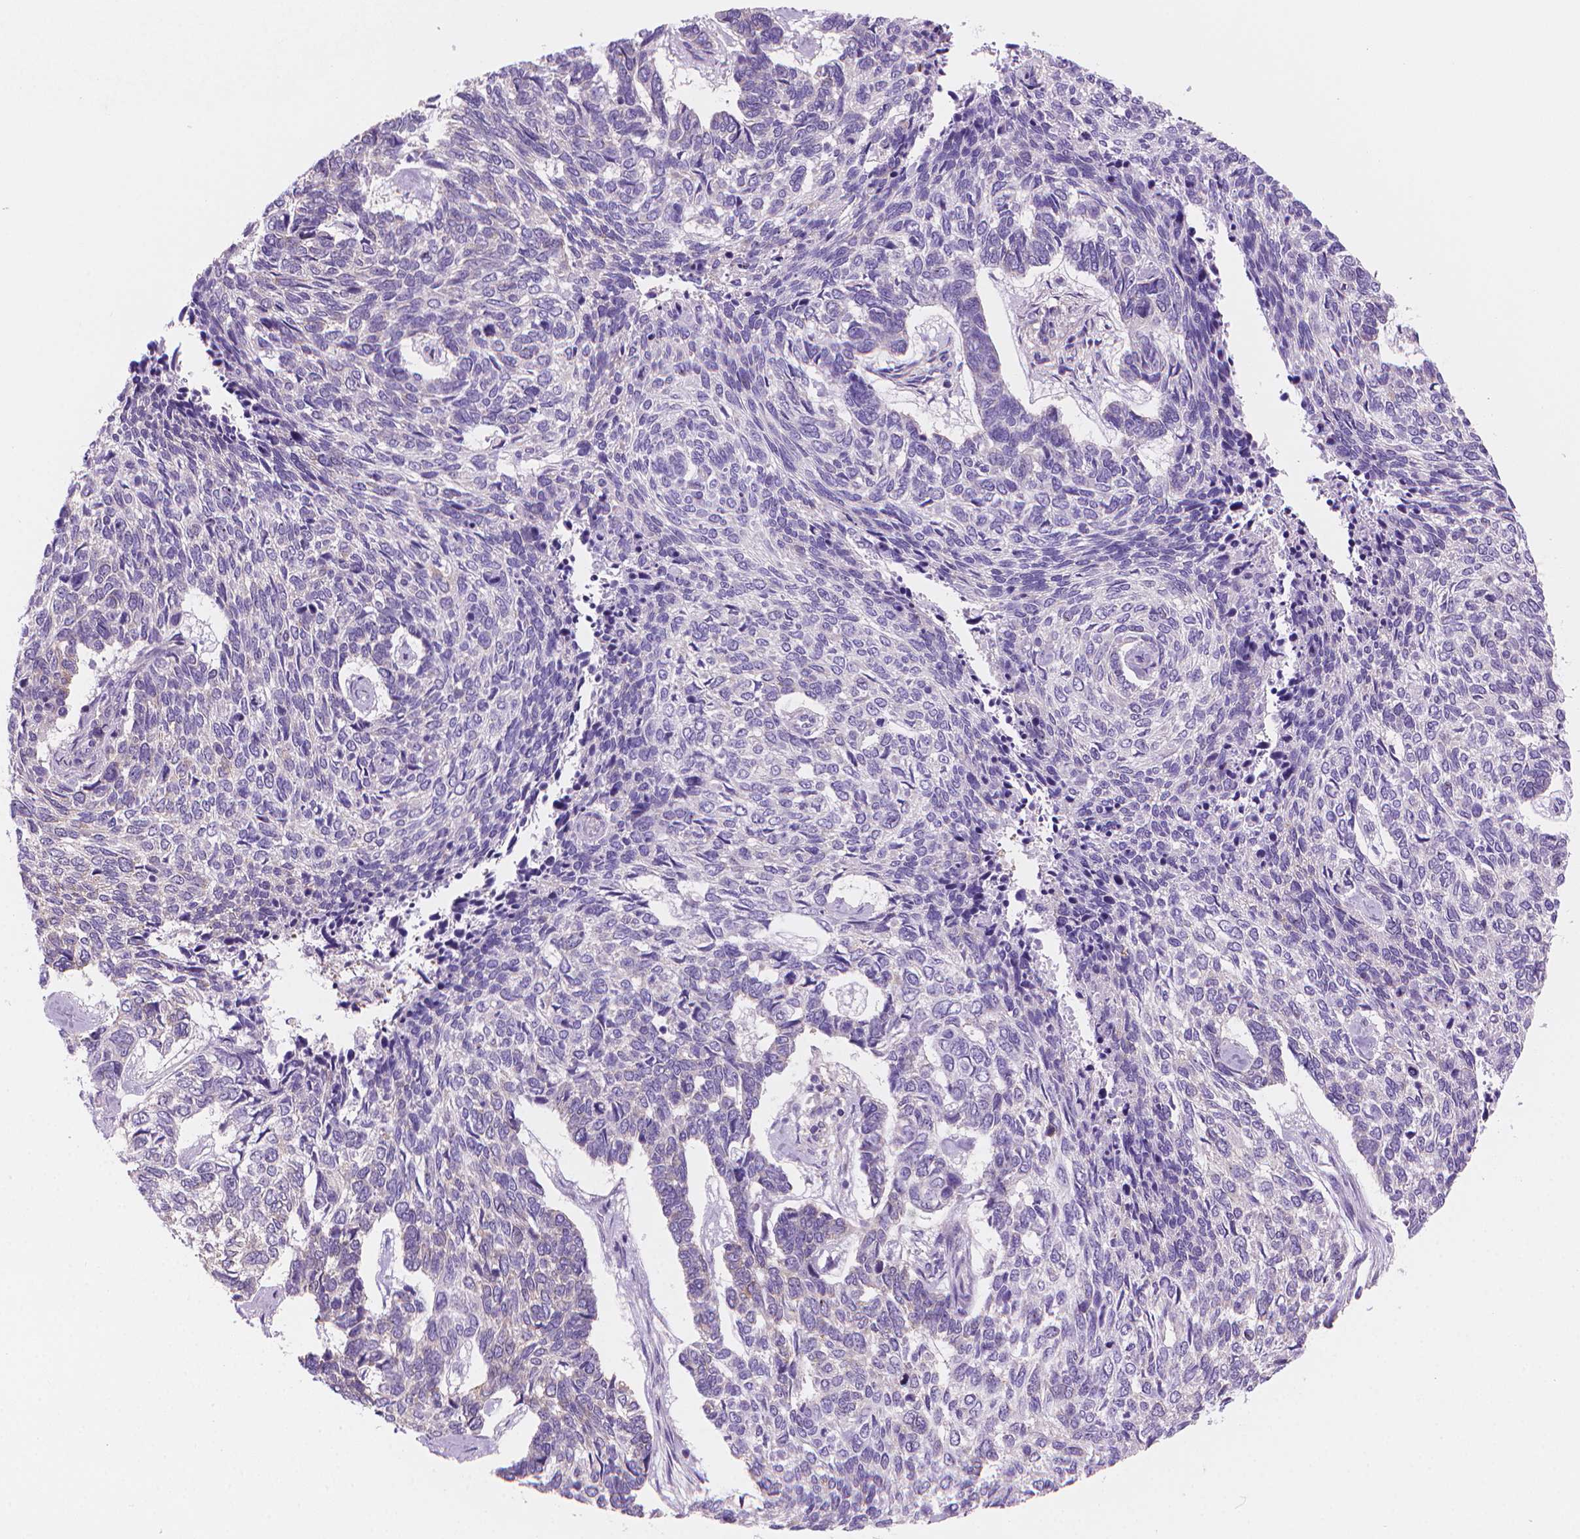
{"staining": {"intensity": "negative", "quantity": "none", "location": "none"}, "tissue": "skin cancer", "cell_type": "Tumor cells", "image_type": "cancer", "snomed": [{"axis": "morphology", "description": "Basal cell carcinoma"}, {"axis": "topography", "description": "Skin"}], "caption": "Immunohistochemical staining of human skin cancer exhibits no significant positivity in tumor cells.", "gene": "ENSG00000187186", "patient": {"sex": "female", "age": 65}}